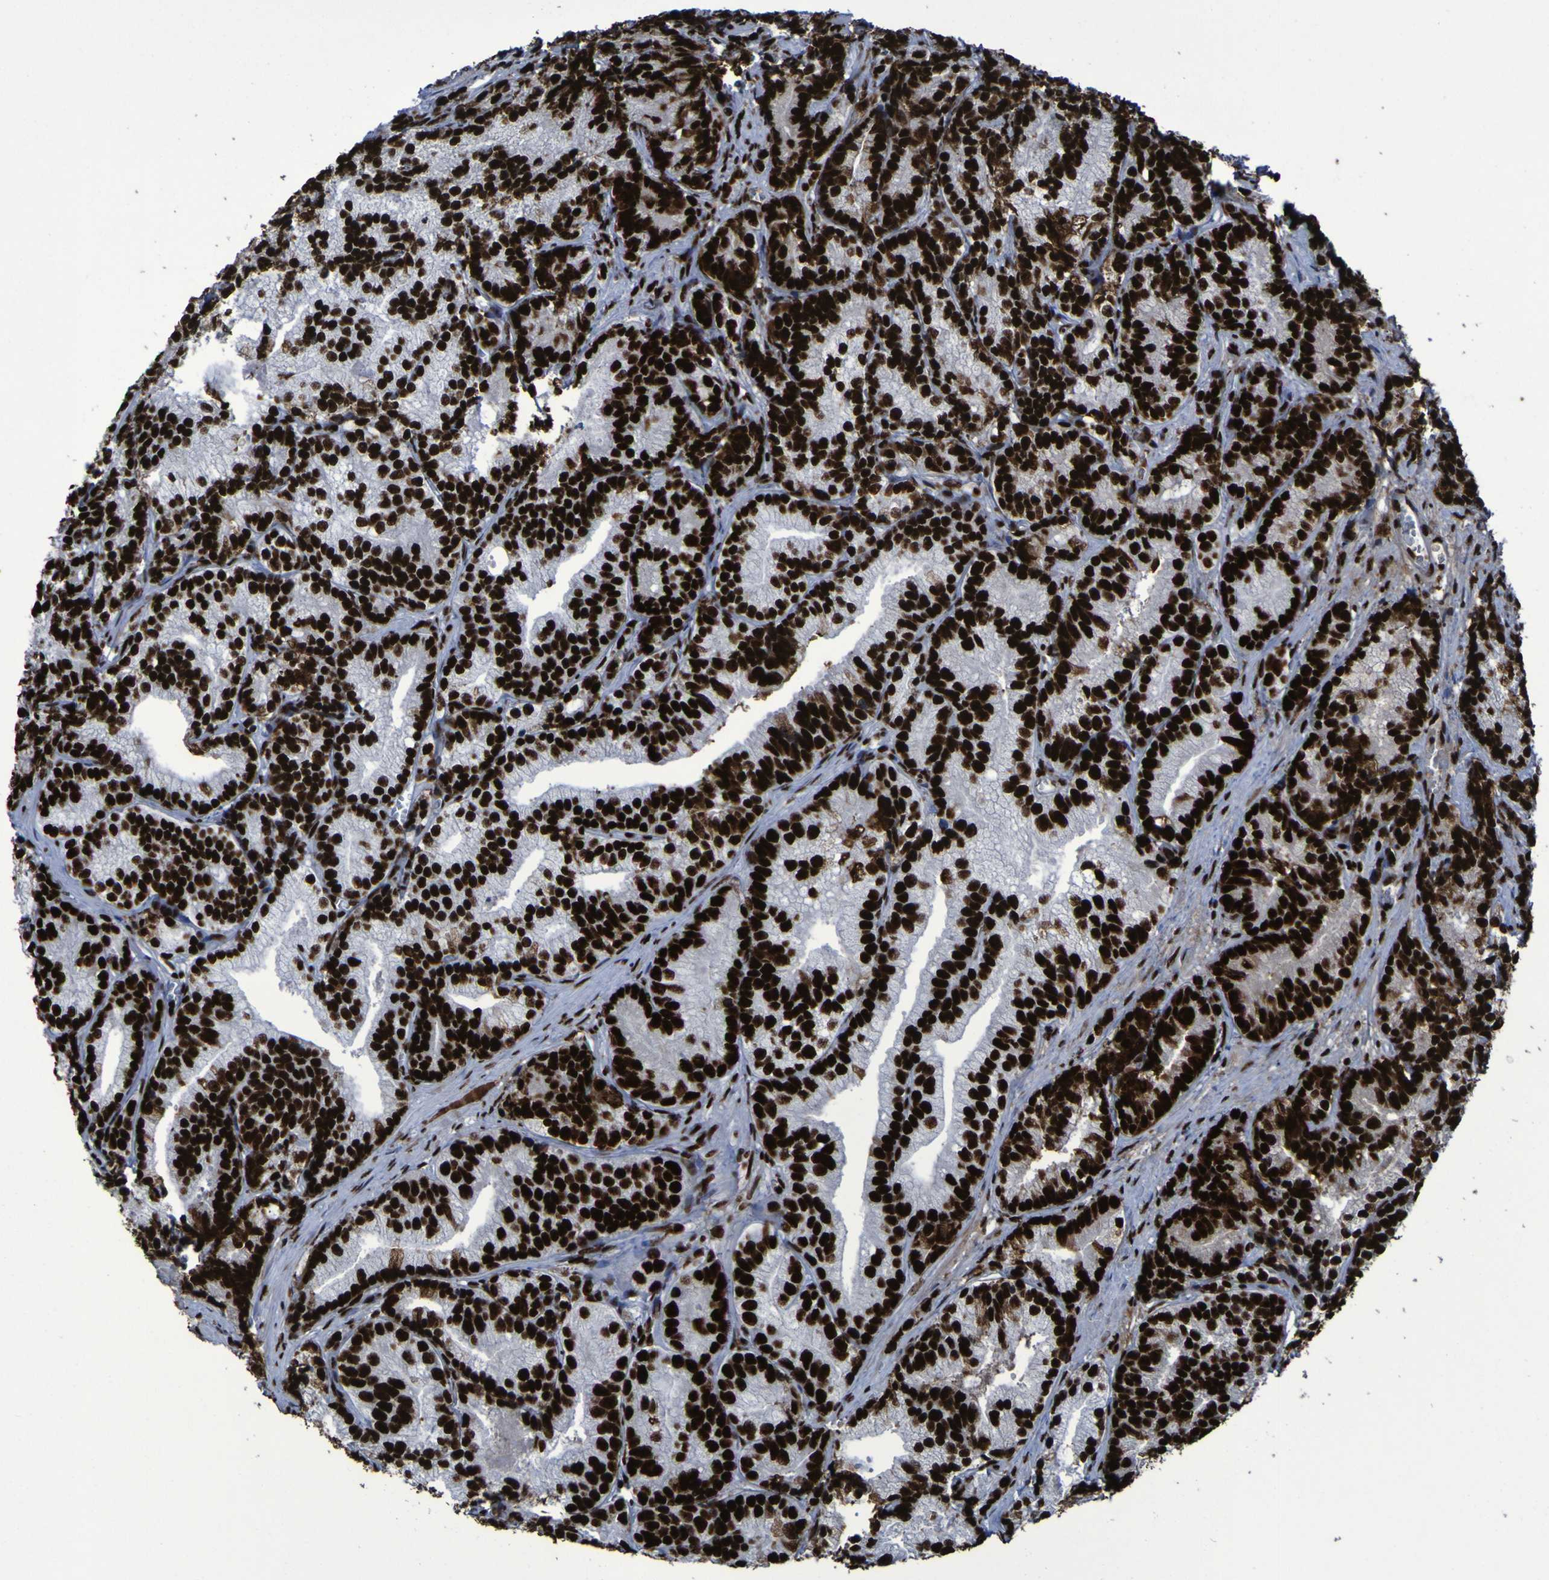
{"staining": {"intensity": "strong", "quantity": ">75%", "location": "nuclear"}, "tissue": "prostate cancer", "cell_type": "Tumor cells", "image_type": "cancer", "snomed": [{"axis": "morphology", "description": "Adenocarcinoma, Low grade"}, {"axis": "topography", "description": "Prostate"}], "caption": "Immunohistochemical staining of prostate adenocarcinoma (low-grade) demonstrates high levels of strong nuclear staining in approximately >75% of tumor cells. (Stains: DAB in brown, nuclei in blue, Microscopy: brightfield microscopy at high magnification).", "gene": "NPM1", "patient": {"sex": "male", "age": 89}}